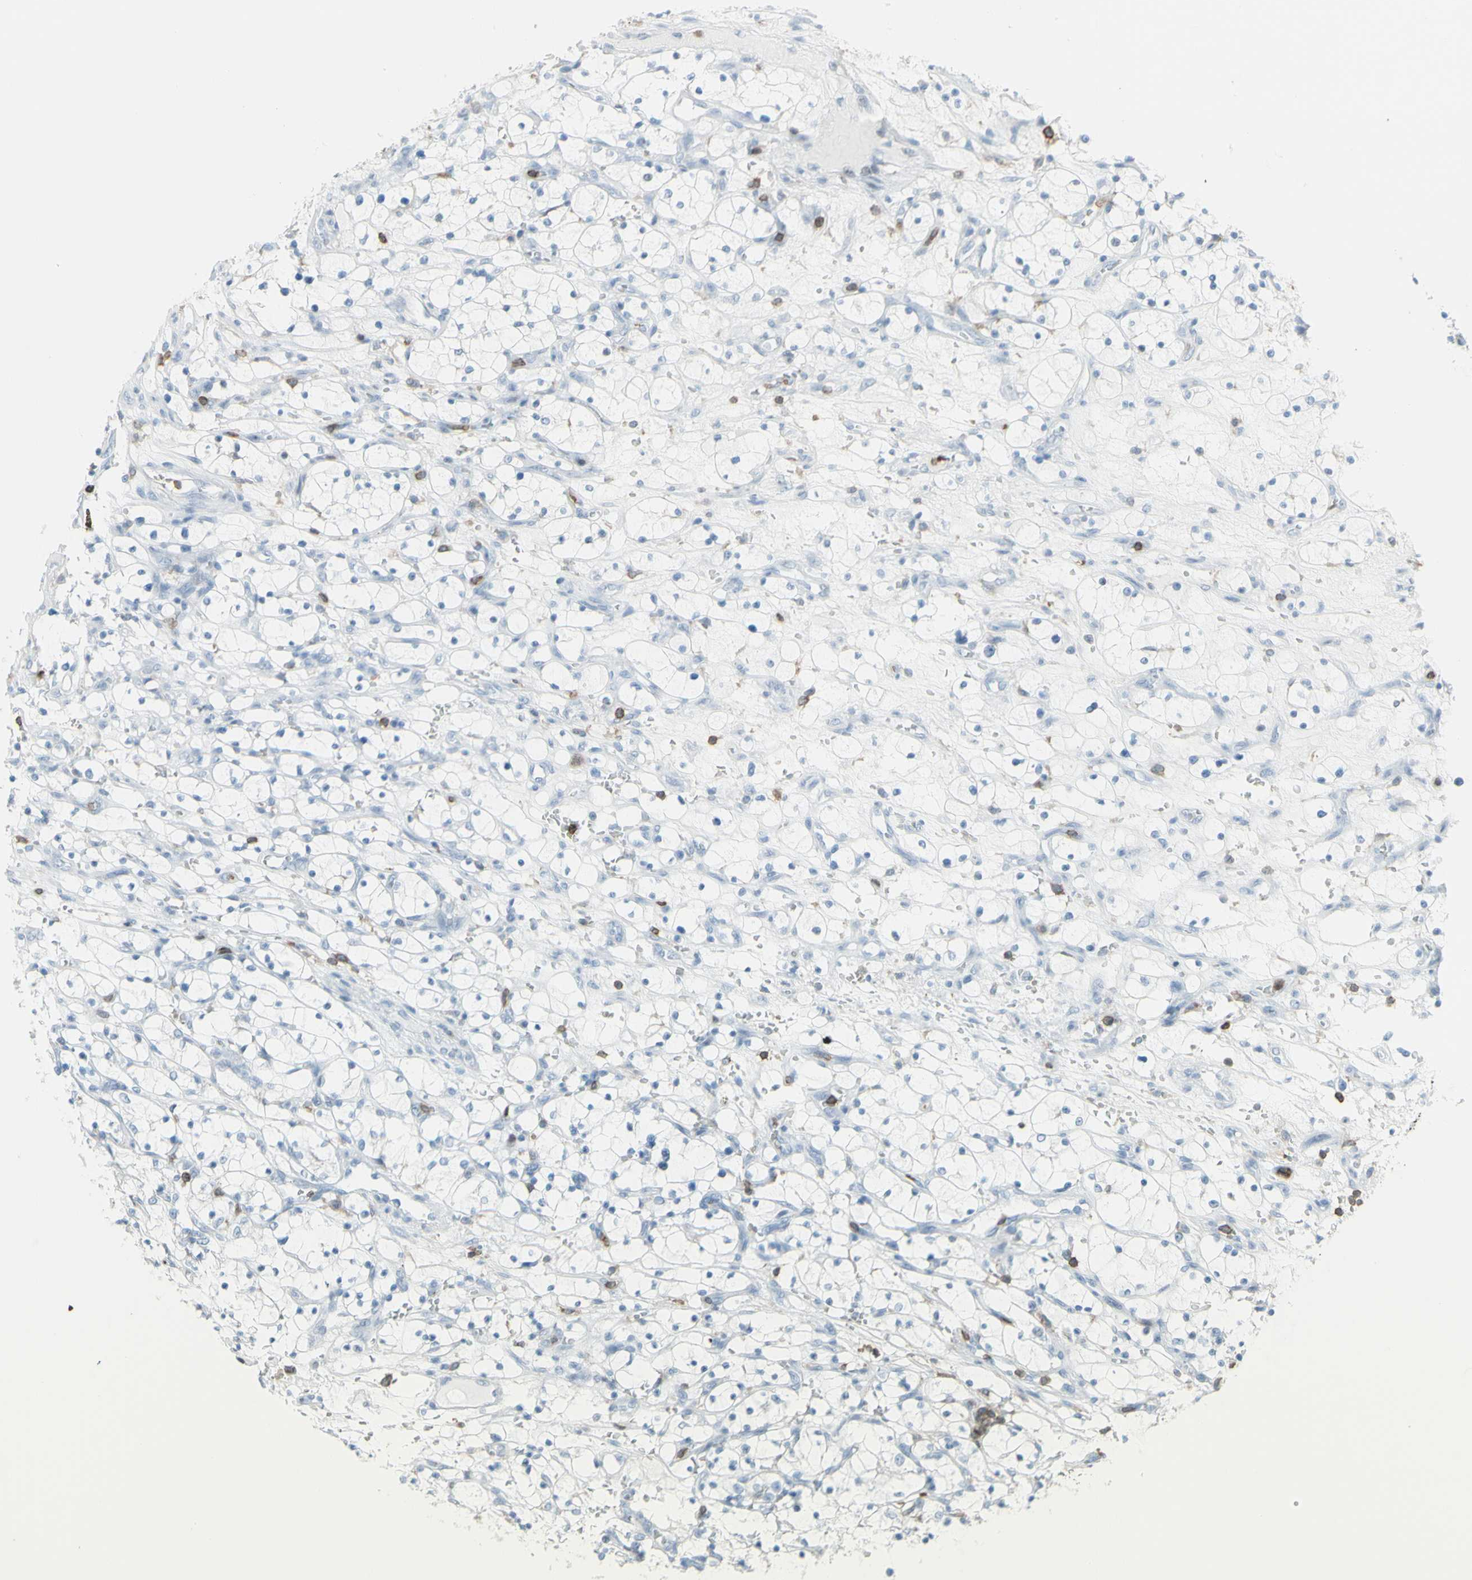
{"staining": {"intensity": "negative", "quantity": "none", "location": "none"}, "tissue": "renal cancer", "cell_type": "Tumor cells", "image_type": "cancer", "snomed": [{"axis": "morphology", "description": "Adenocarcinoma, NOS"}, {"axis": "topography", "description": "Kidney"}], "caption": "DAB (3,3'-diaminobenzidine) immunohistochemical staining of human renal adenocarcinoma shows no significant staining in tumor cells. Nuclei are stained in blue.", "gene": "NRG1", "patient": {"sex": "female", "age": 69}}